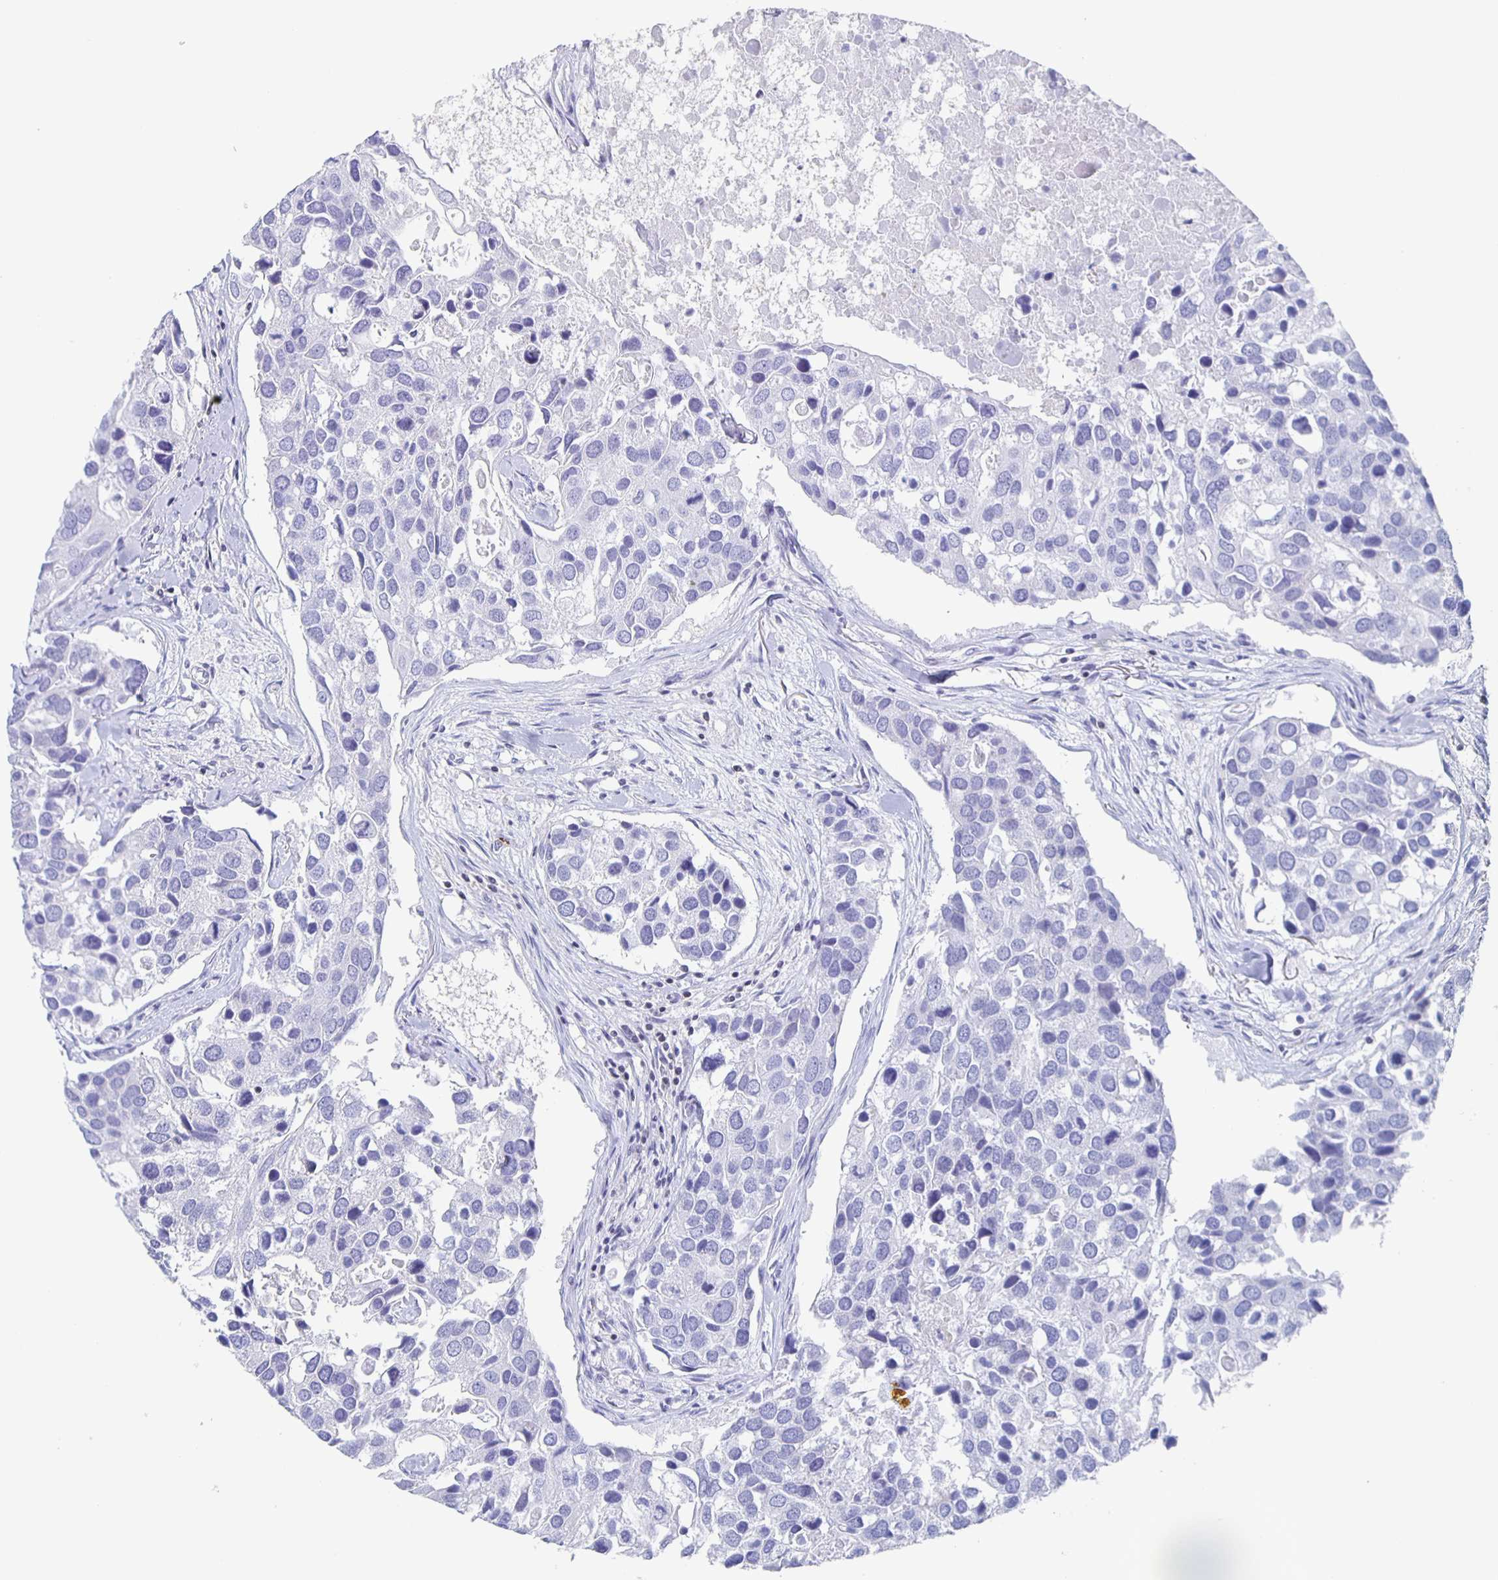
{"staining": {"intensity": "negative", "quantity": "none", "location": "none"}, "tissue": "breast cancer", "cell_type": "Tumor cells", "image_type": "cancer", "snomed": [{"axis": "morphology", "description": "Duct carcinoma"}, {"axis": "topography", "description": "Breast"}], "caption": "Immunohistochemistry (IHC) photomicrograph of breast cancer stained for a protein (brown), which shows no expression in tumor cells. (Stains: DAB (3,3'-diaminobenzidine) immunohistochemistry with hematoxylin counter stain, Microscopy: brightfield microscopy at high magnification).", "gene": "FGA", "patient": {"sex": "female", "age": 83}}